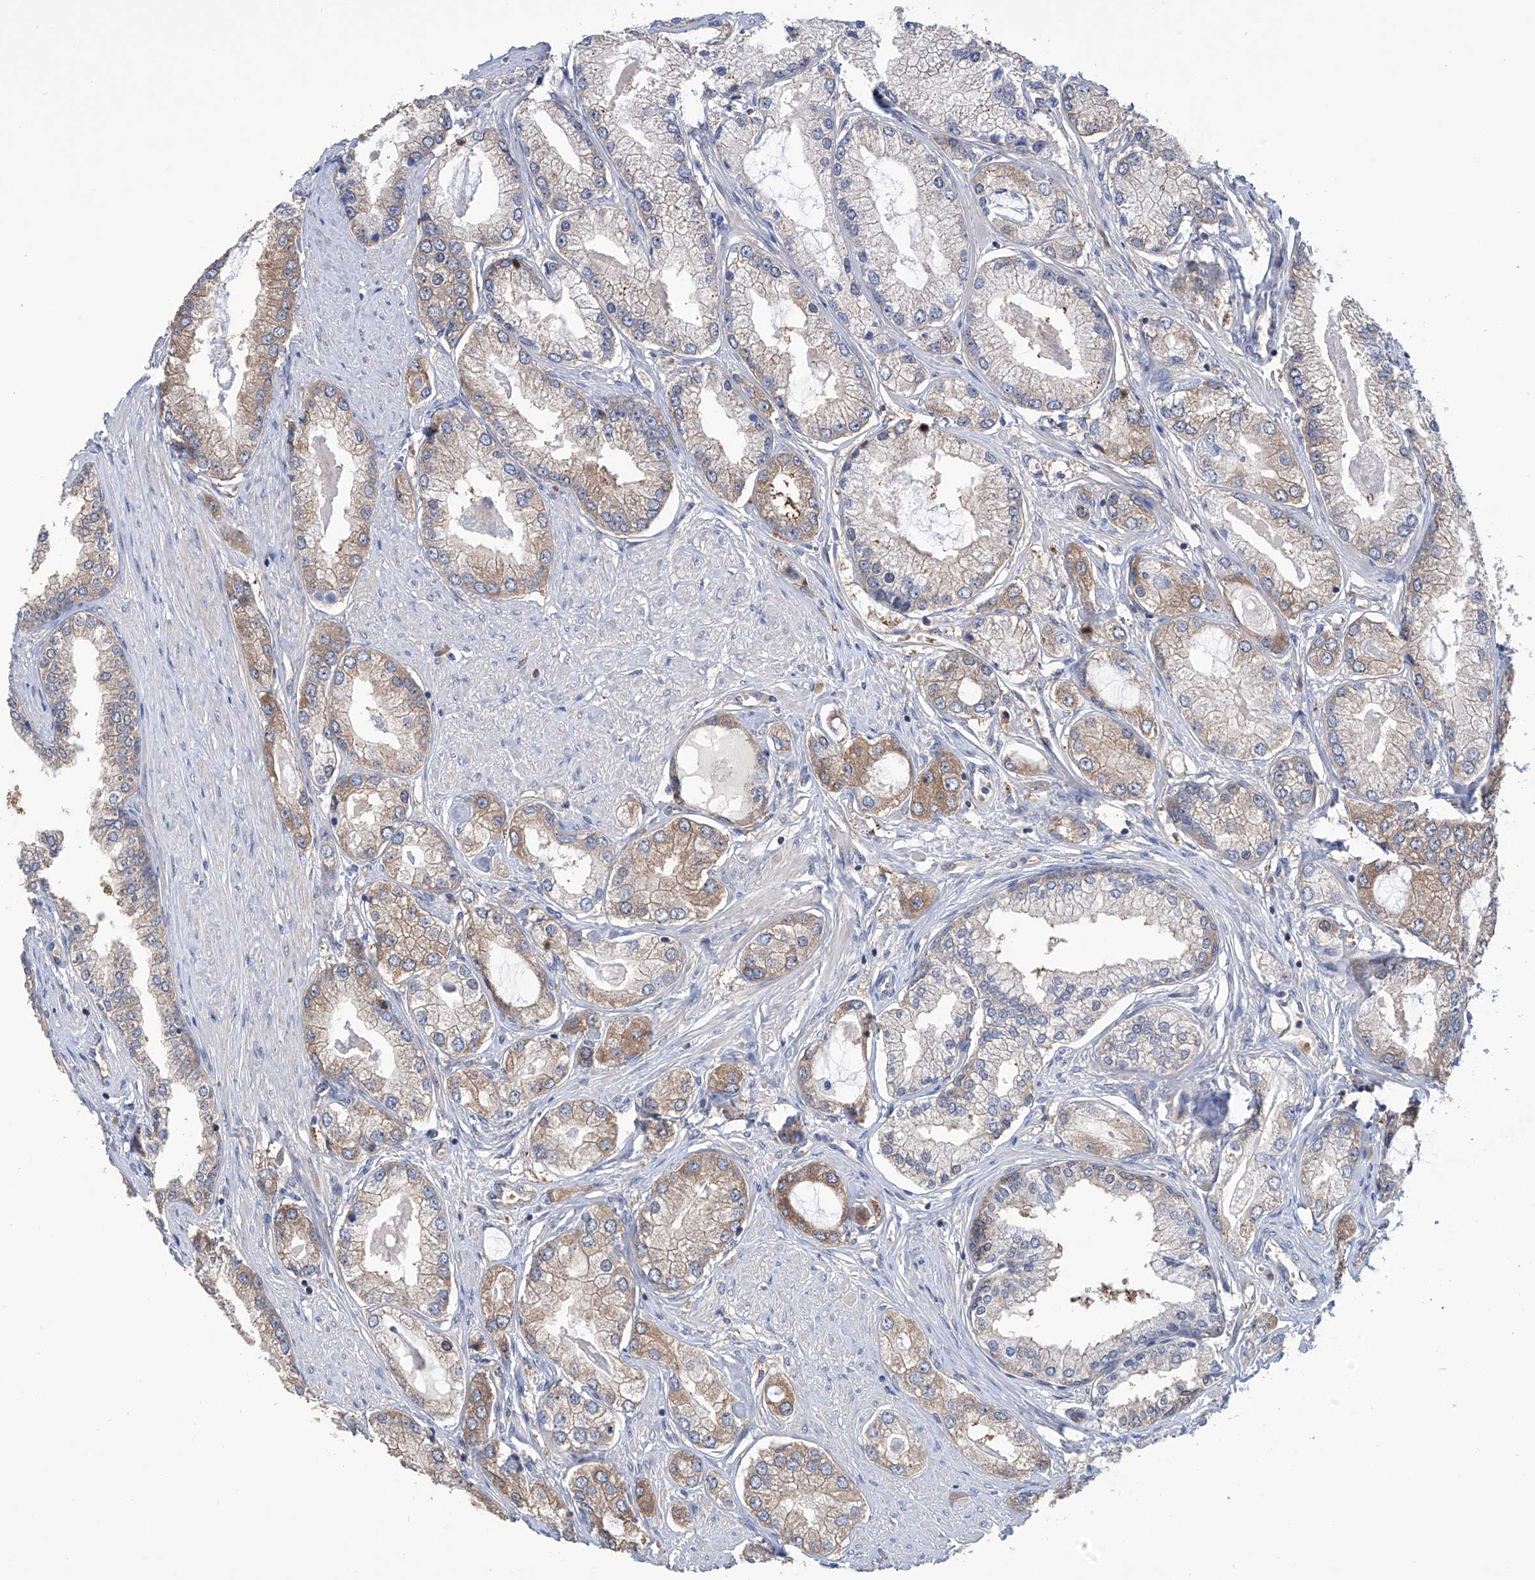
{"staining": {"intensity": "weak", "quantity": "25%-75%", "location": "cytoplasmic/membranous"}, "tissue": "prostate cancer", "cell_type": "Tumor cells", "image_type": "cancer", "snomed": [{"axis": "morphology", "description": "Adenocarcinoma, Low grade"}, {"axis": "topography", "description": "Prostate"}], "caption": "Immunohistochemistry image of human low-grade adenocarcinoma (prostate) stained for a protein (brown), which exhibits low levels of weak cytoplasmic/membranous positivity in approximately 25%-75% of tumor cells.", "gene": "NUDT17", "patient": {"sex": "male", "age": 62}}